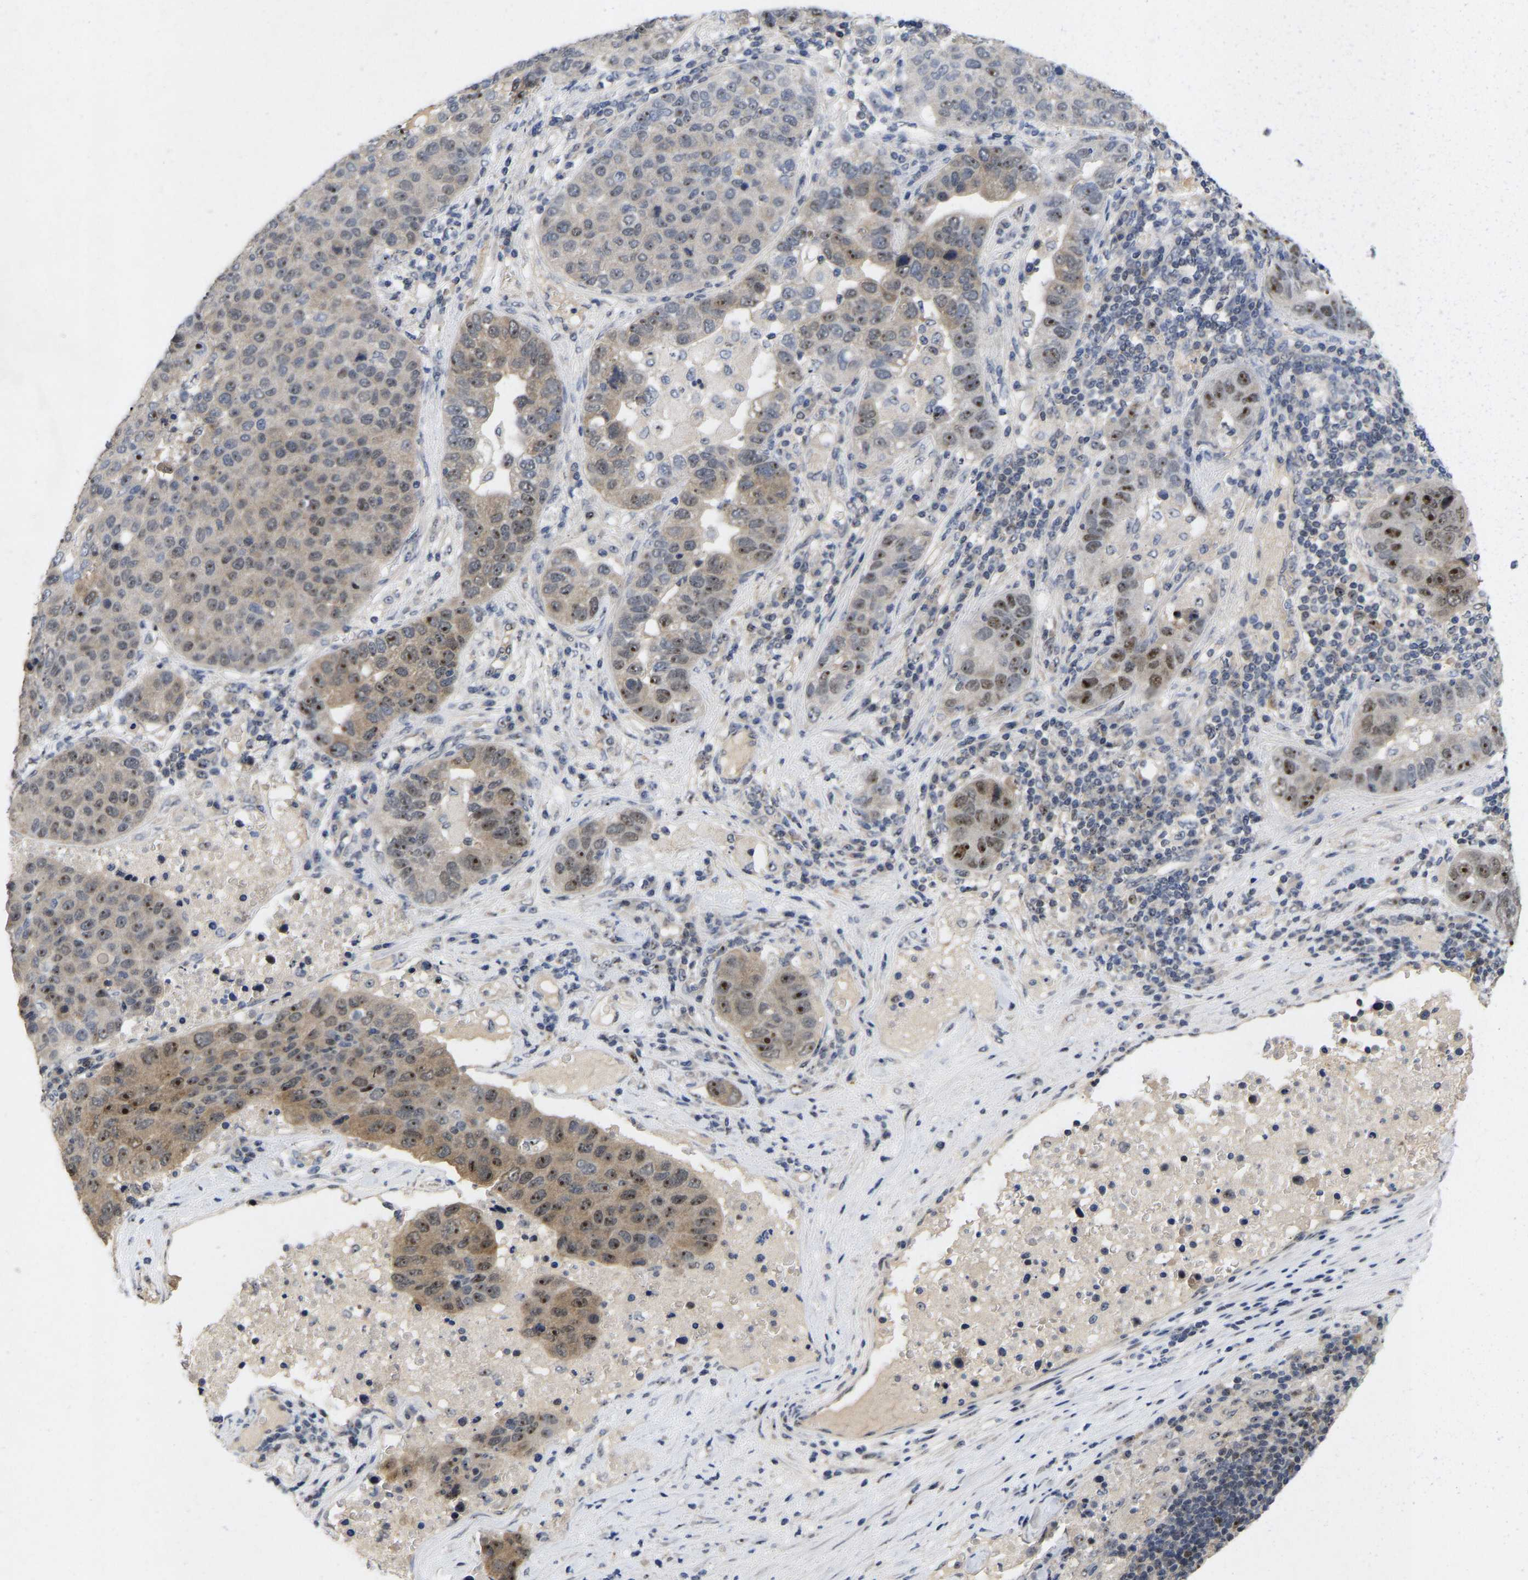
{"staining": {"intensity": "moderate", "quantity": "25%-75%", "location": "nuclear"}, "tissue": "pancreatic cancer", "cell_type": "Tumor cells", "image_type": "cancer", "snomed": [{"axis": "morphology", "description": "Adenocarcinoma, NOS"}, {"axis": "topography", "description": "Pancreas"}], "caption": "This histopathology image reveals immunohistochemistry (IHC) staining of human pancreatic adenocarcinoma, with medium moderate nuclear positivity in approximately 25%-75% of tumor cells.", "gene": "NLE1", "patient": {"sex": "female", "age": 61}}